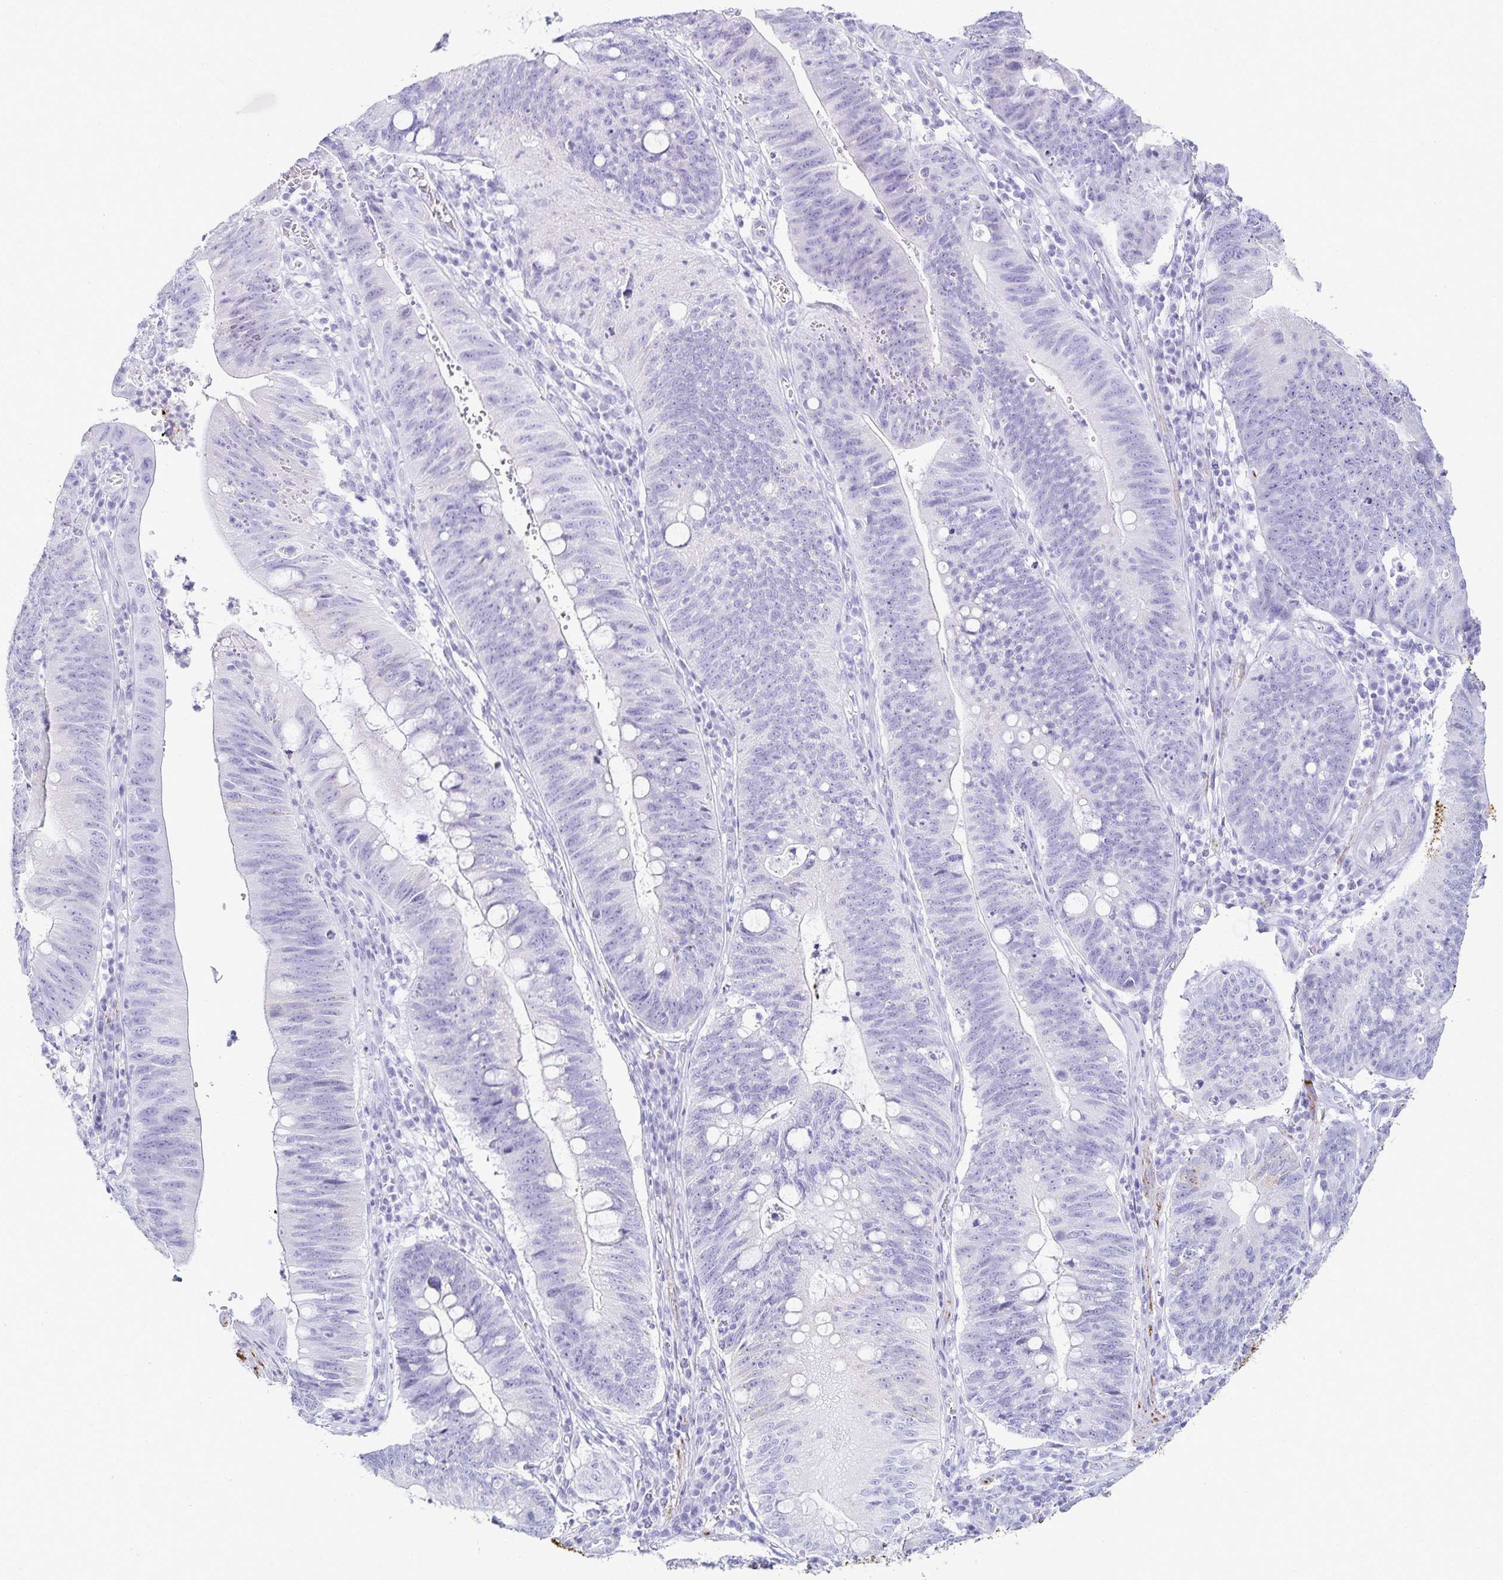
{"staining": {"intensity": "weak", "quantity": "<25%", "location": "cytoplasmic/membranous"}, "tissue": "stomach cancer", "cell_type": "Tumor cells", "image_type": "cancer", "snomed": [{"axis": "morphology", "description": "Adenocarcinoma, NOS"}, {"axis": "topography", "description": "Stomach"}], "caption": "This is an immunohistochemistry image of human adenocarcinoma (stomach). There is no expression in tumor cells.", "gene": "GP2", "patient": {"sex": "male", "age": 59}}